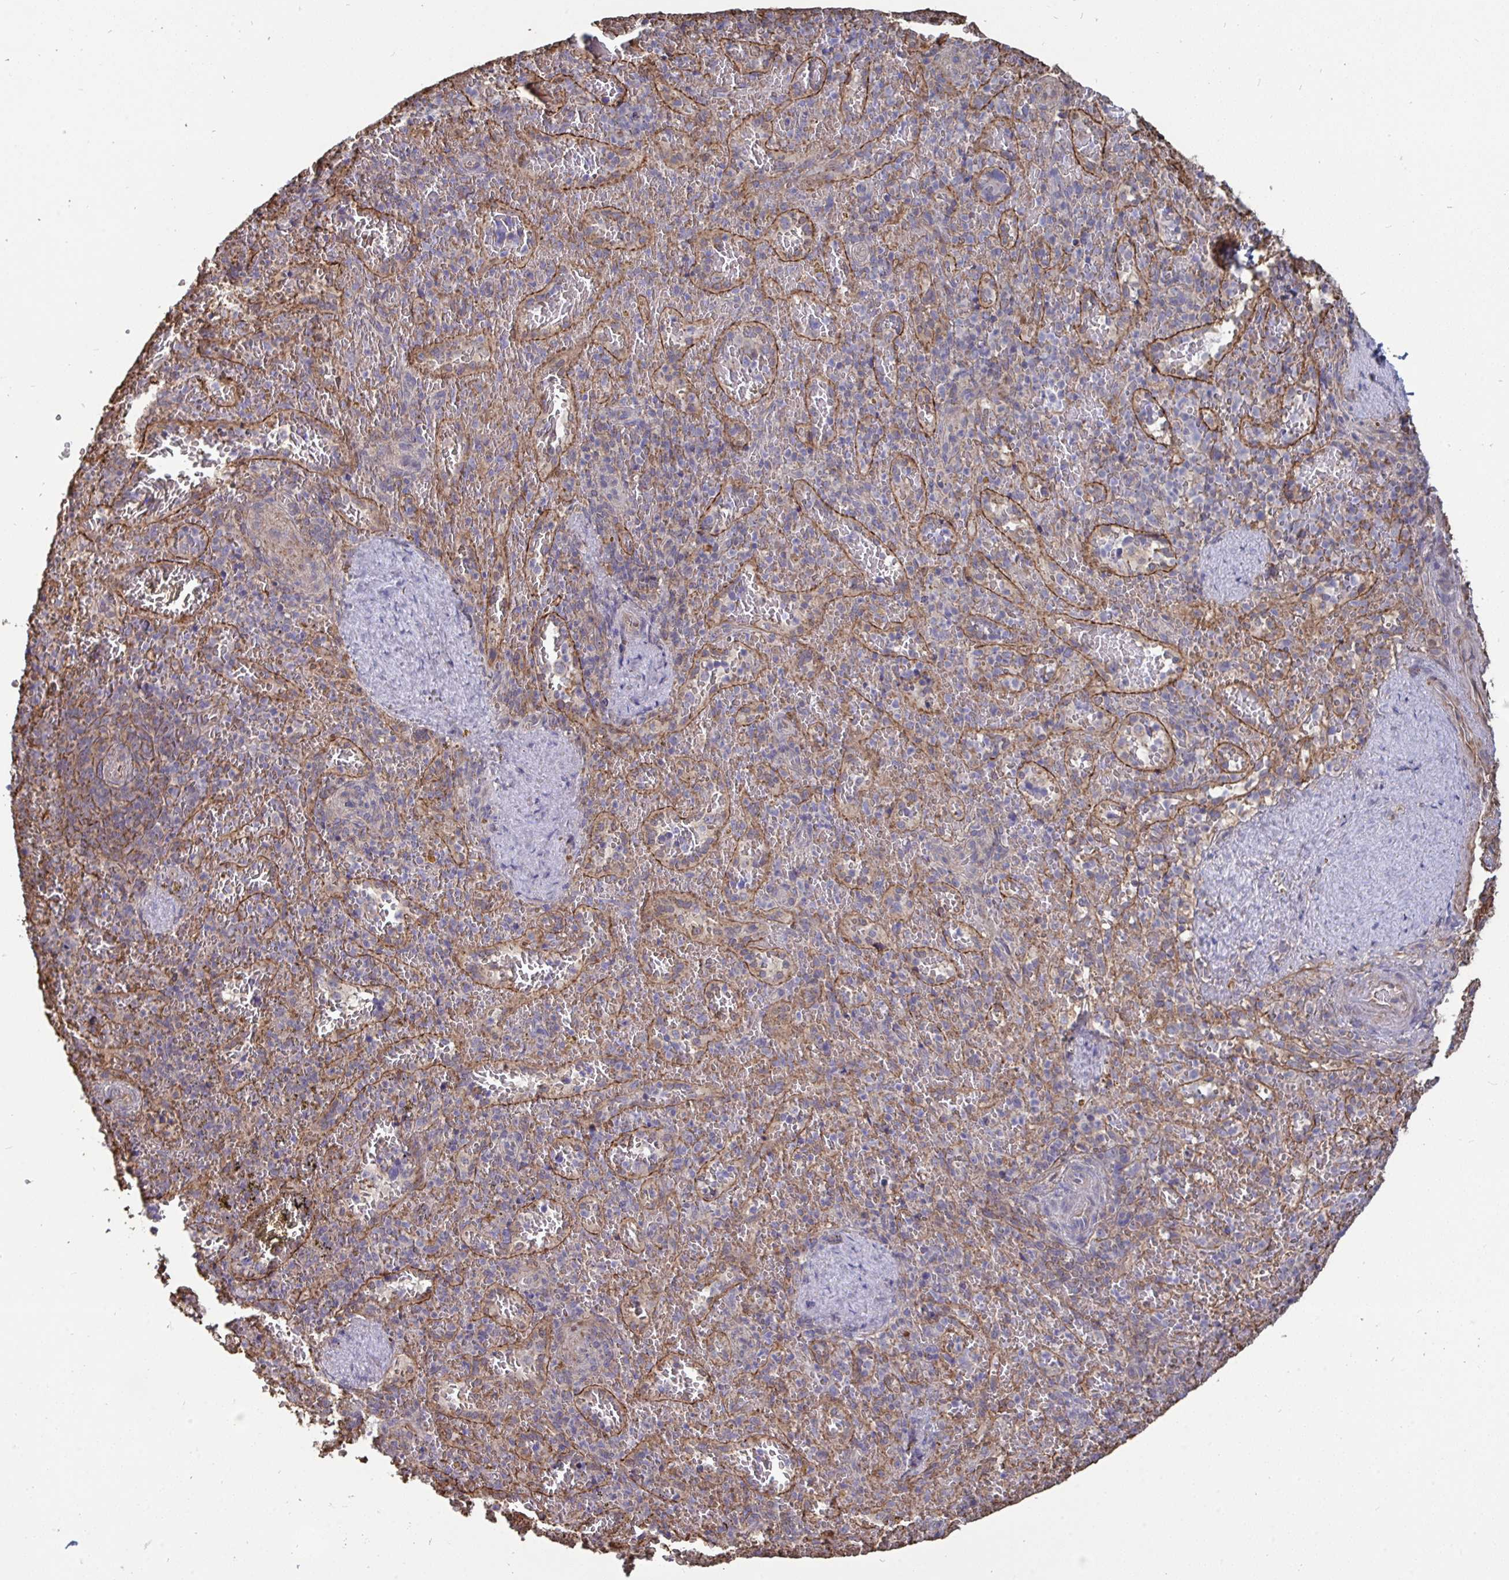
{"staining": {"intensity": "negative", "quantity": "none", "location": "none"}, "tissue": "spleen", "cell_type": "Cells in red pulp", "image_type": "normal", "snomed": [{"axis": "morphology", "description": "Normal tissue, NOS"}, {"axis": "topography", "description": "Spleen"}], "caption": "Immunohistochemistry image of unremarkable spleen stained for a protein (brown), which displays no staining in cells in red pulp.", "gene": "ISCU", "patient": {"sex": "female", "age": 50}}